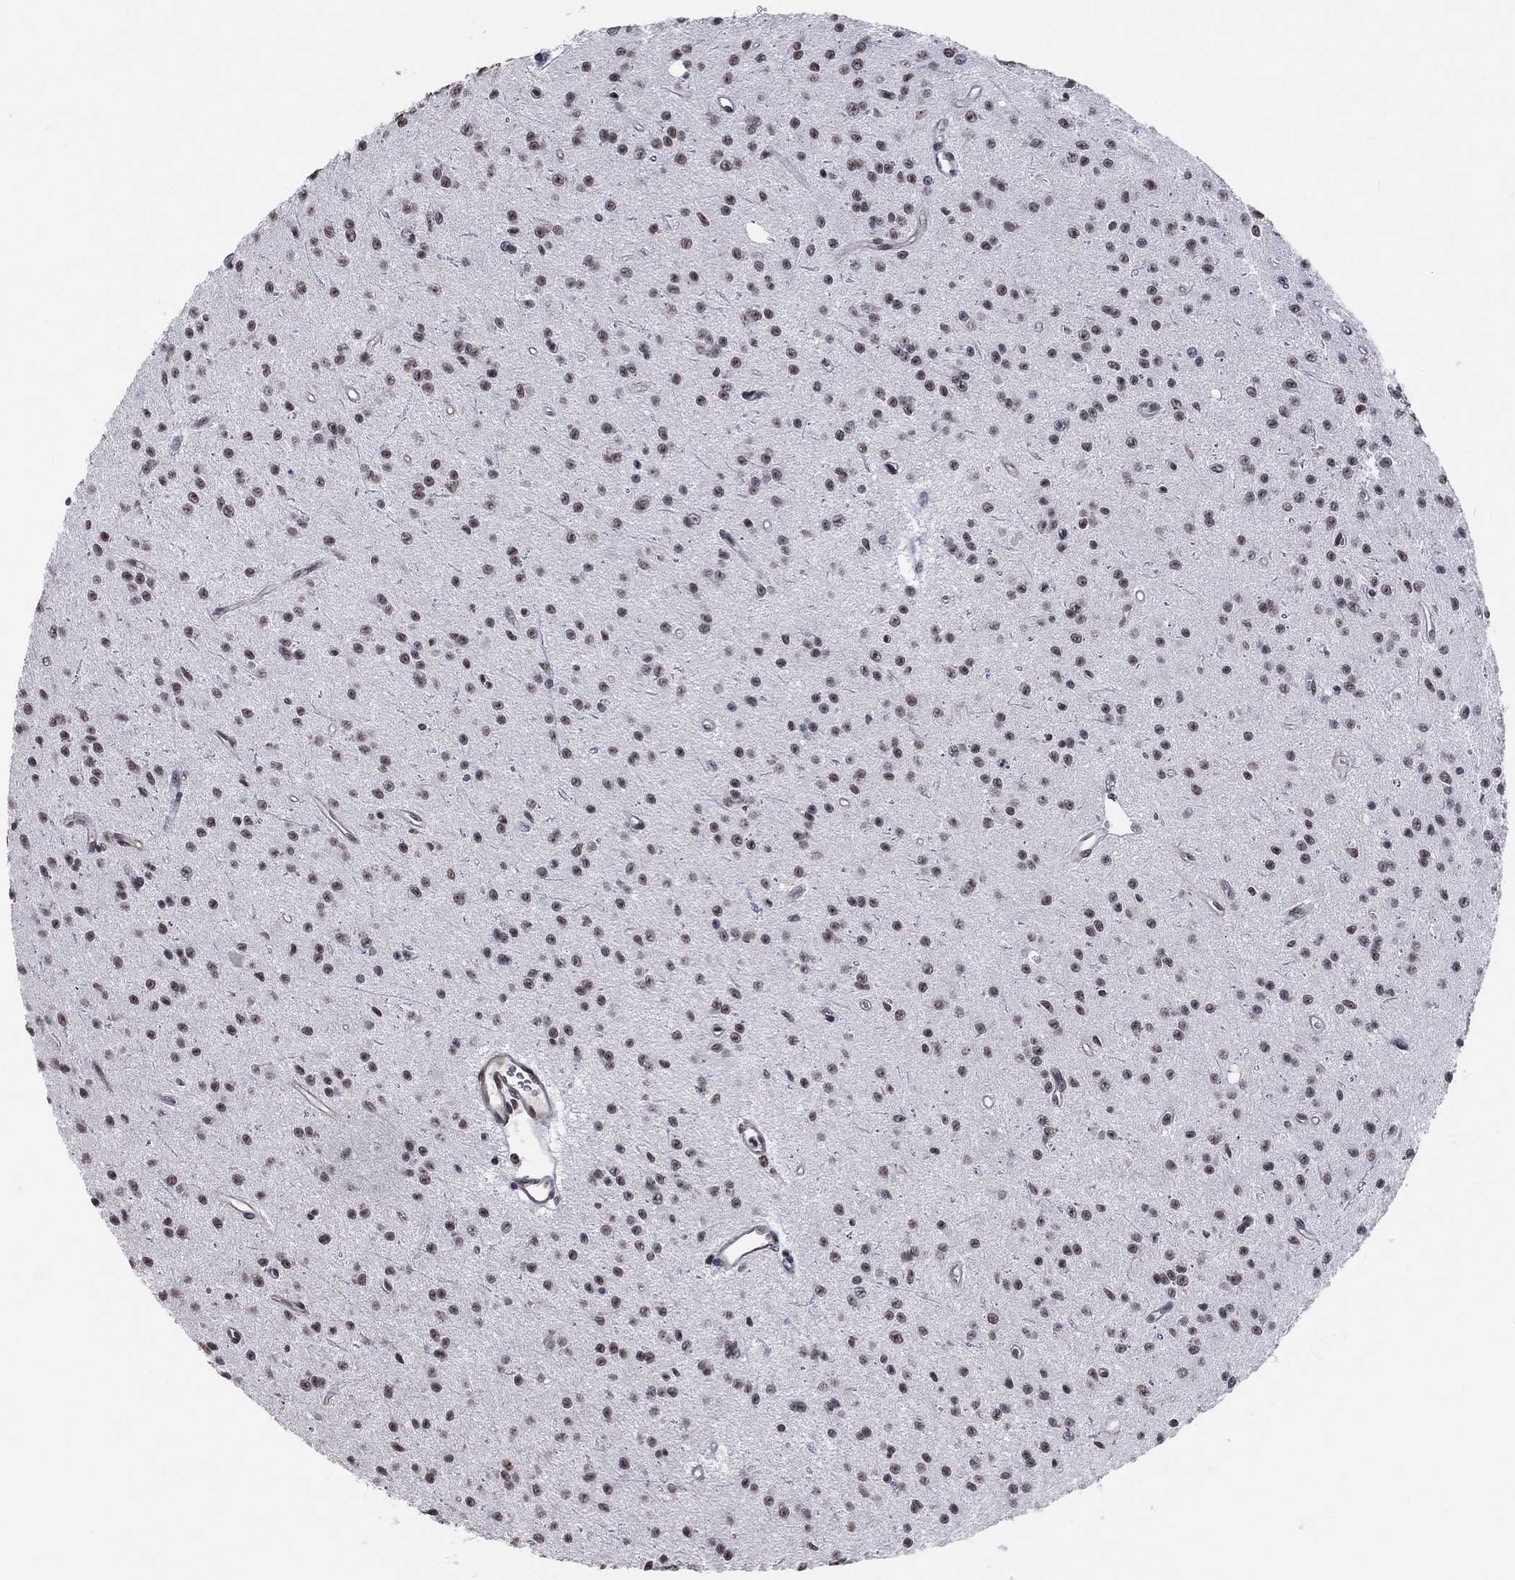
{"staining": {"intensity": "moderate", "quantity": "25%-75%", "location": "nuclear"}, "tissue": "glioma", "cell_type": "Tumor cells", "image_type": "cancer", "snomed": [{"axis": "morphology", "description": "Glioma, malignant, Low grade"}, {"axis": "topography", "description": "Brain"}], "caption": "A high-resolution image shows immunohistochemistry (IHC) staining of glioma, which demonstrates moderate nuclear staining in approximately 25%-75% of tumor cells.", "gene": "CDK7", "patient": {"sex": "female", "age": 45}}